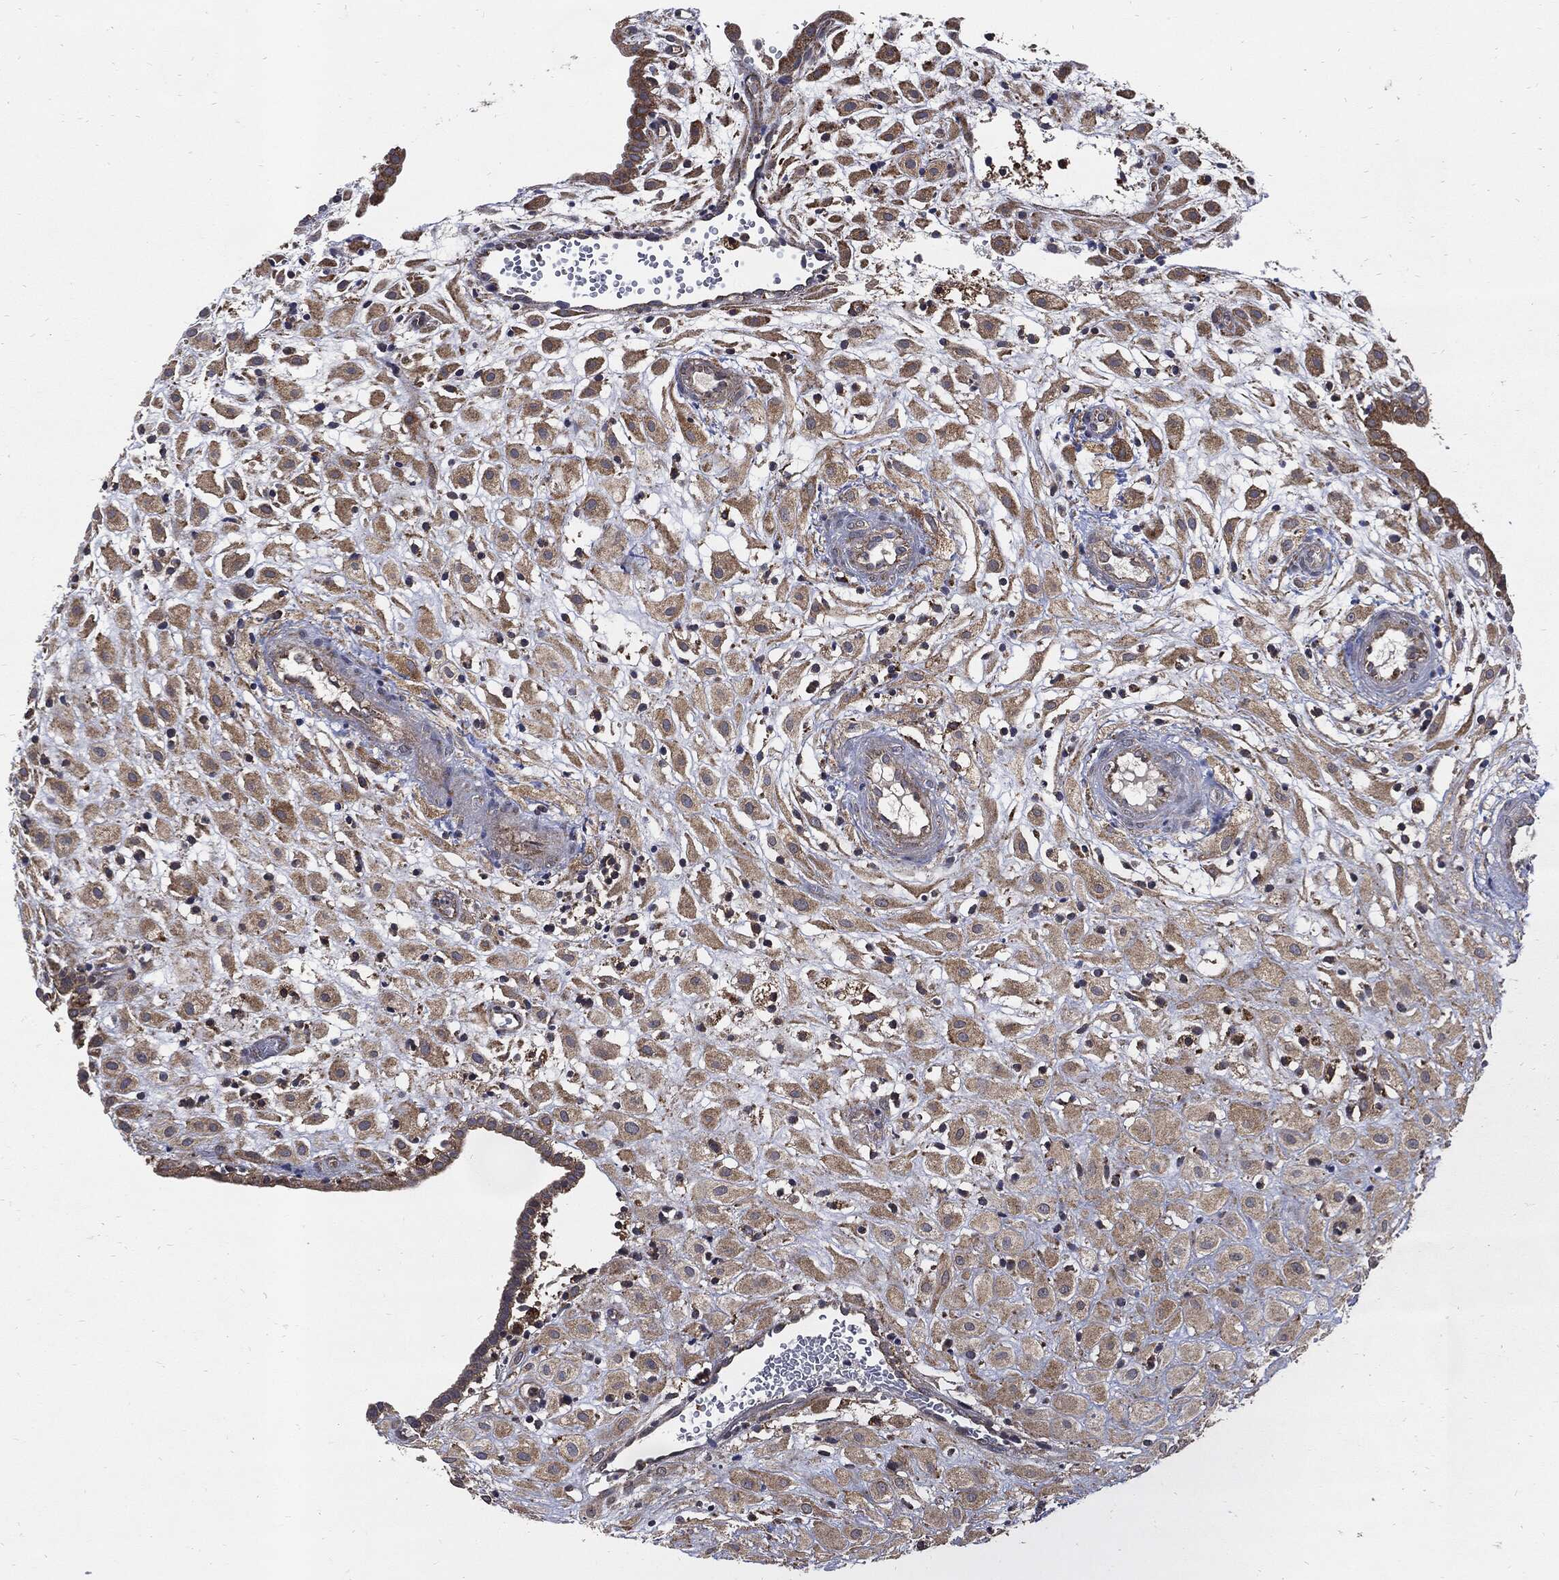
{"staining": {"intensity": "moderate", "quantity": ">75%", "location": "cytoplasmic/membranous"}, "tissue": "placenta", "cell_type": "Decidual cells", "image_type": "normal", "snomed": [{"axis": "morphology", "description": "Normal tissue, NOS"}, {"axis": "topography", "description": "Placenta"}], "caption": "This image demonstrates immunohistochemistry staining of normal placenta, with medium moderate cytoplasmic/membranous expression in approximately >75% of decidual cells.", "gene": "SLC31A2", "patient": {"sex": "female", "age": 24}}